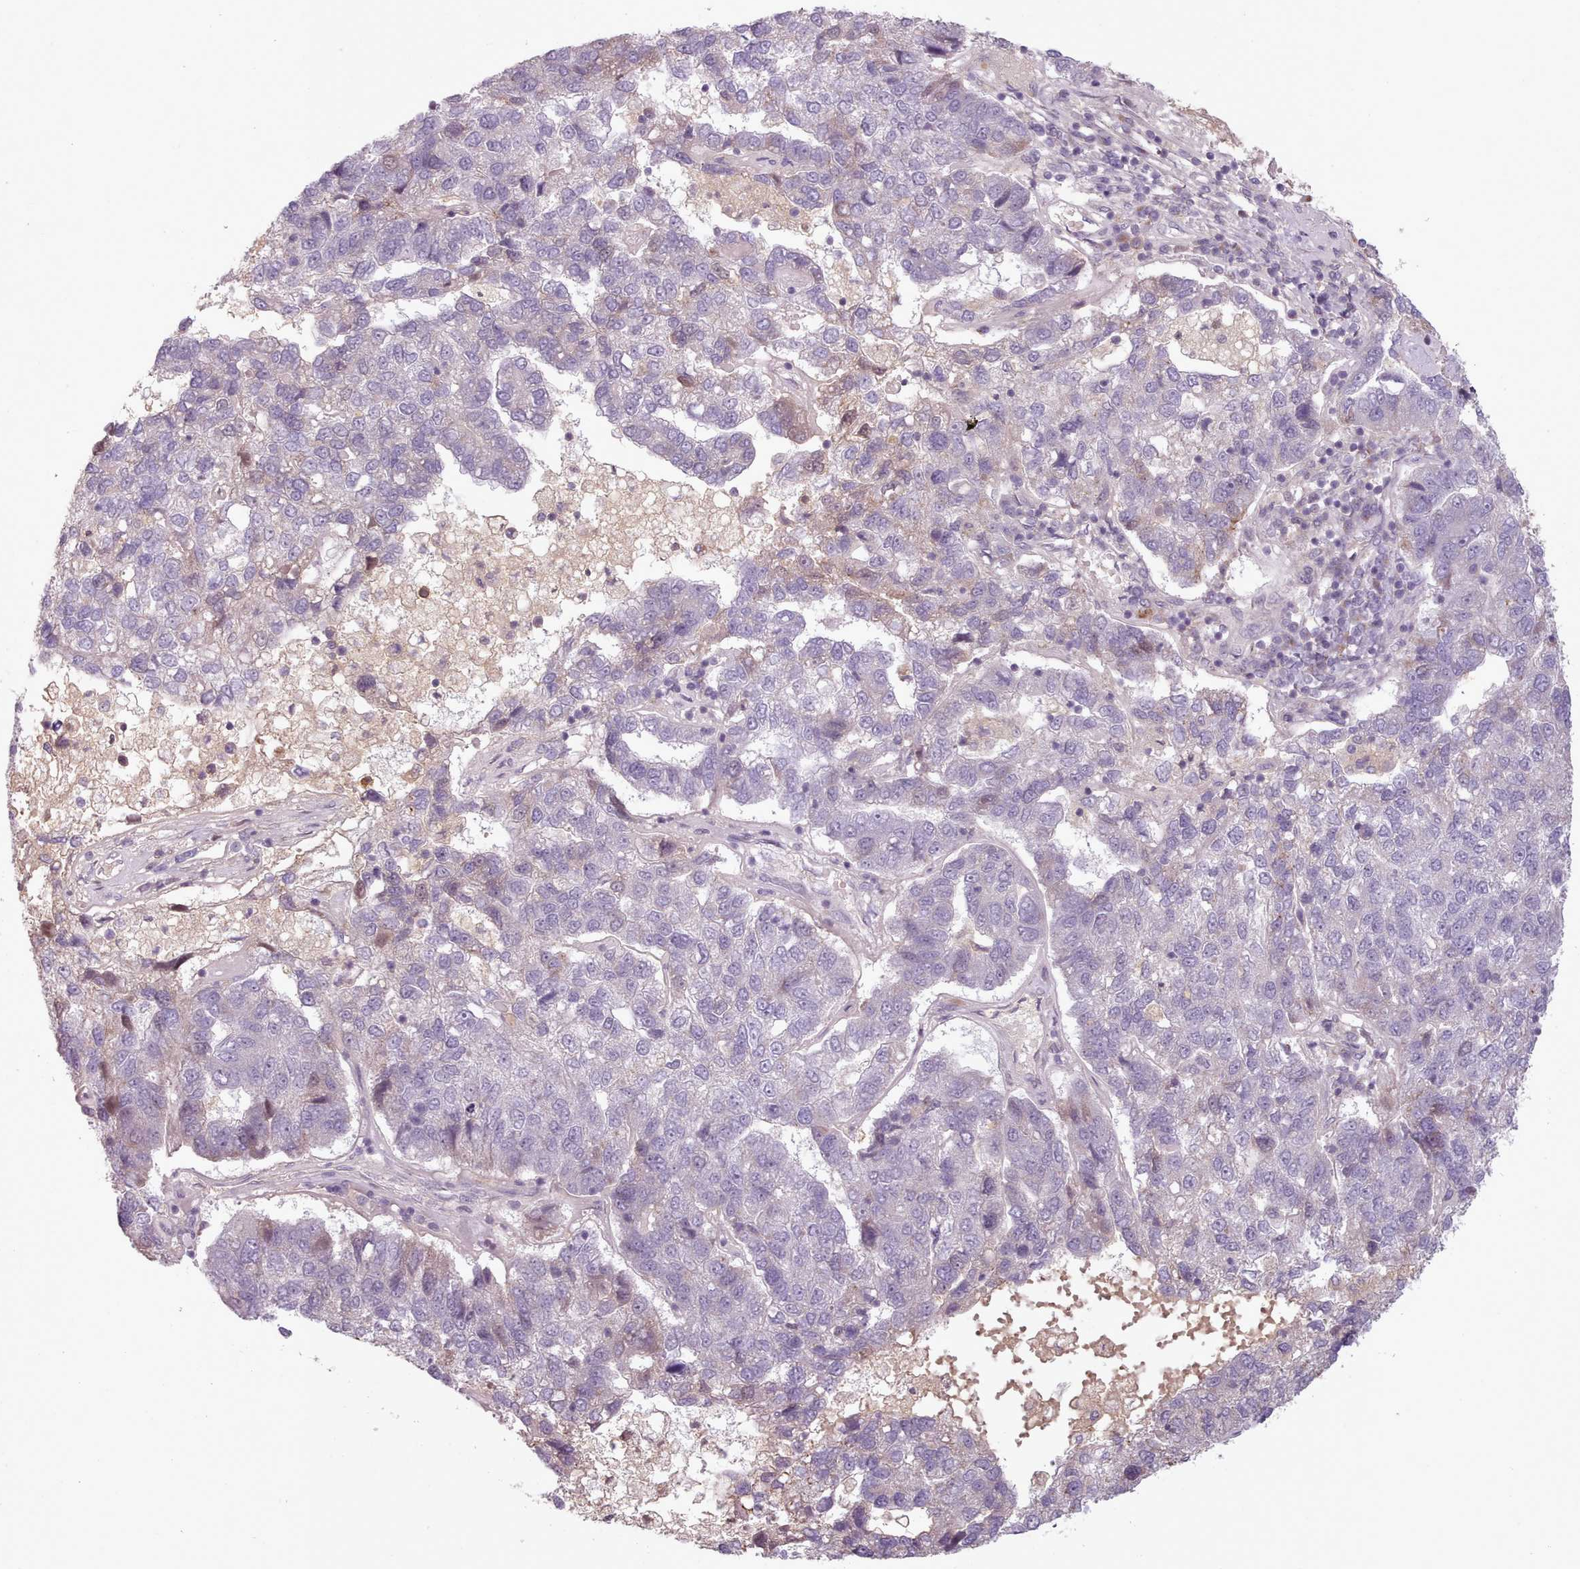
{"staining": {"intensity": "negative", "quantity": "none", "location": "none"}, "tissue": "pancreatic cancer", "cell_type": "Tumor cells", "image_type": "cancer", "snomed": [{"axis": "morphology", "description": "Adenocarcinoma, NOS"}, {"axis": "topography", "description": "Pancreas"}], "caption": "This image is of pancreatic cancer (adenocarcinoma) stained with immunohistochemistry to label a protein in brown with the nuclei are counter-stained blue. There is no expression in tumor cells.", "gene": "LAPTM5", "patient": {"sex": "female", "age": 61}}